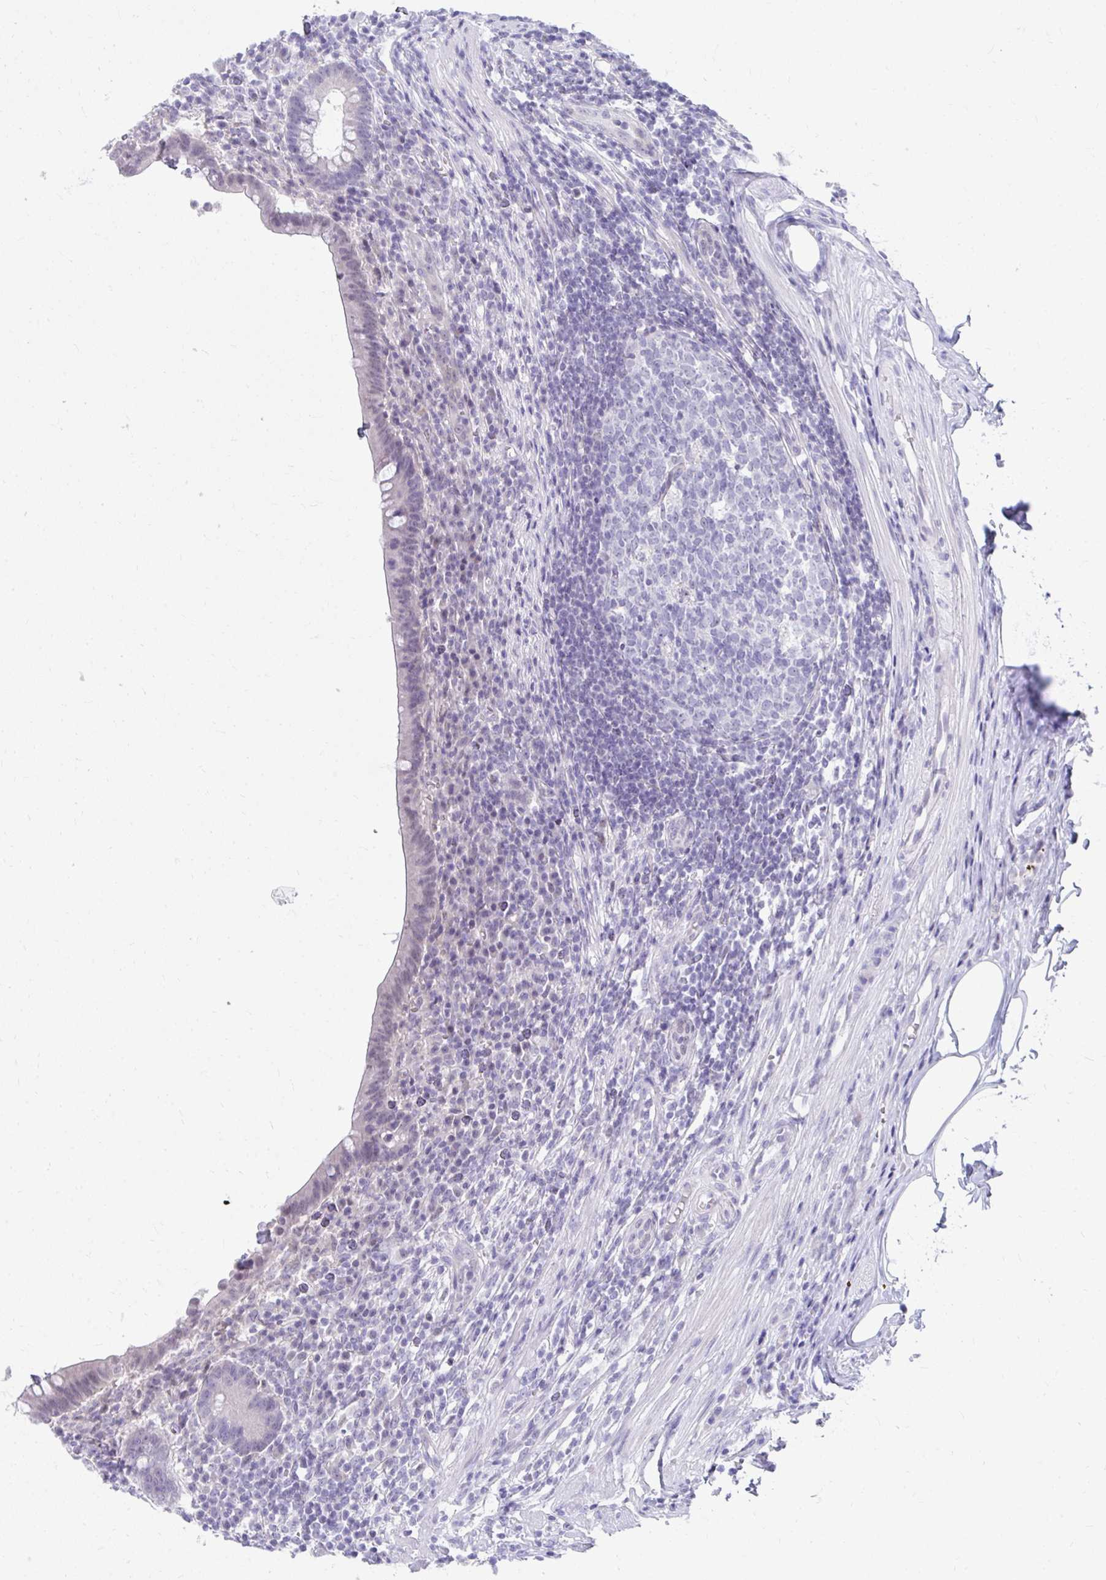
{"staining": {"intensity": "weak", "quantity": "<25%", "location": "cytoplasmic/membranous"}, "tissue": "appendix", "cell_type": "Glandular cells", "image_type": "normal", "snomed": [{"axis": "morphology", "description": "Normal tissue, NOS"}, {"axis": "topography", "description": "Appendix"}], "caption": "This is an immunohistochemistry histopathology image of normal appendix. There is no staining in glandular cells.", "gene": "MROH8", "patient": {"sex": "female", "age": 56}}